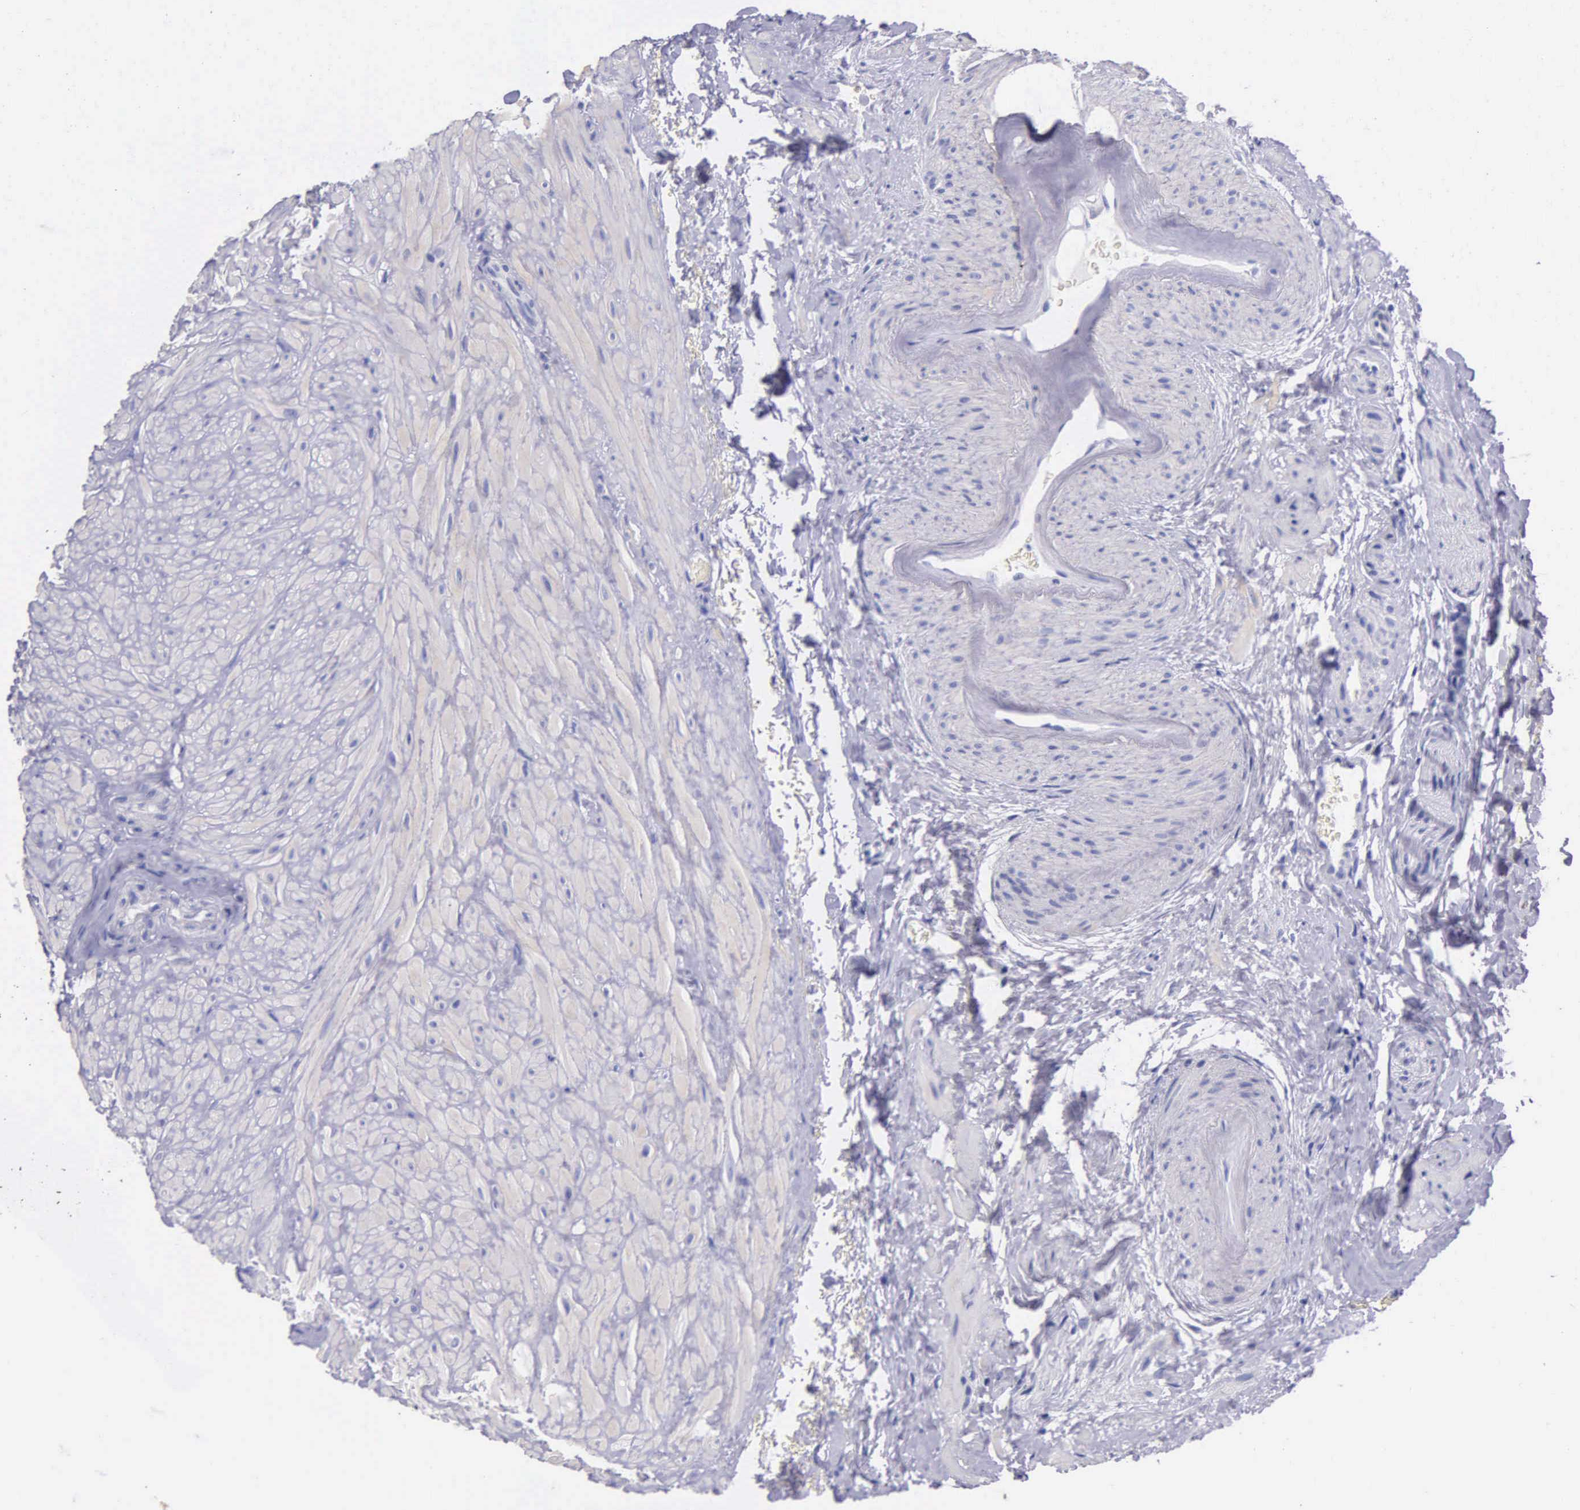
{"staining": {"intensity": "moderate", "quantity": "25%-75%", "location": "cytoplasmic/membranous"}, "tissue": "seminal vesicle", "cell_type": "Glandular cells", "image_type": "normal", "snomed": [{"axis": "morphology", "description": "Normal tissue, NOS"}, {"axis": "topography", "description": "Seminal veicle"}], "caption": "IHC micrograph of unremarkable seminal vesicle: human seminal vesicle stained using IHC shows medium levels of moderate protein expression localized specifically in the cytoplasmic/membranous of glandular cells, appearing as a cytoplasmic/membranous brown color.", "gene": "GSTT2B", "patient": {"sex": "male", "age": 69}}